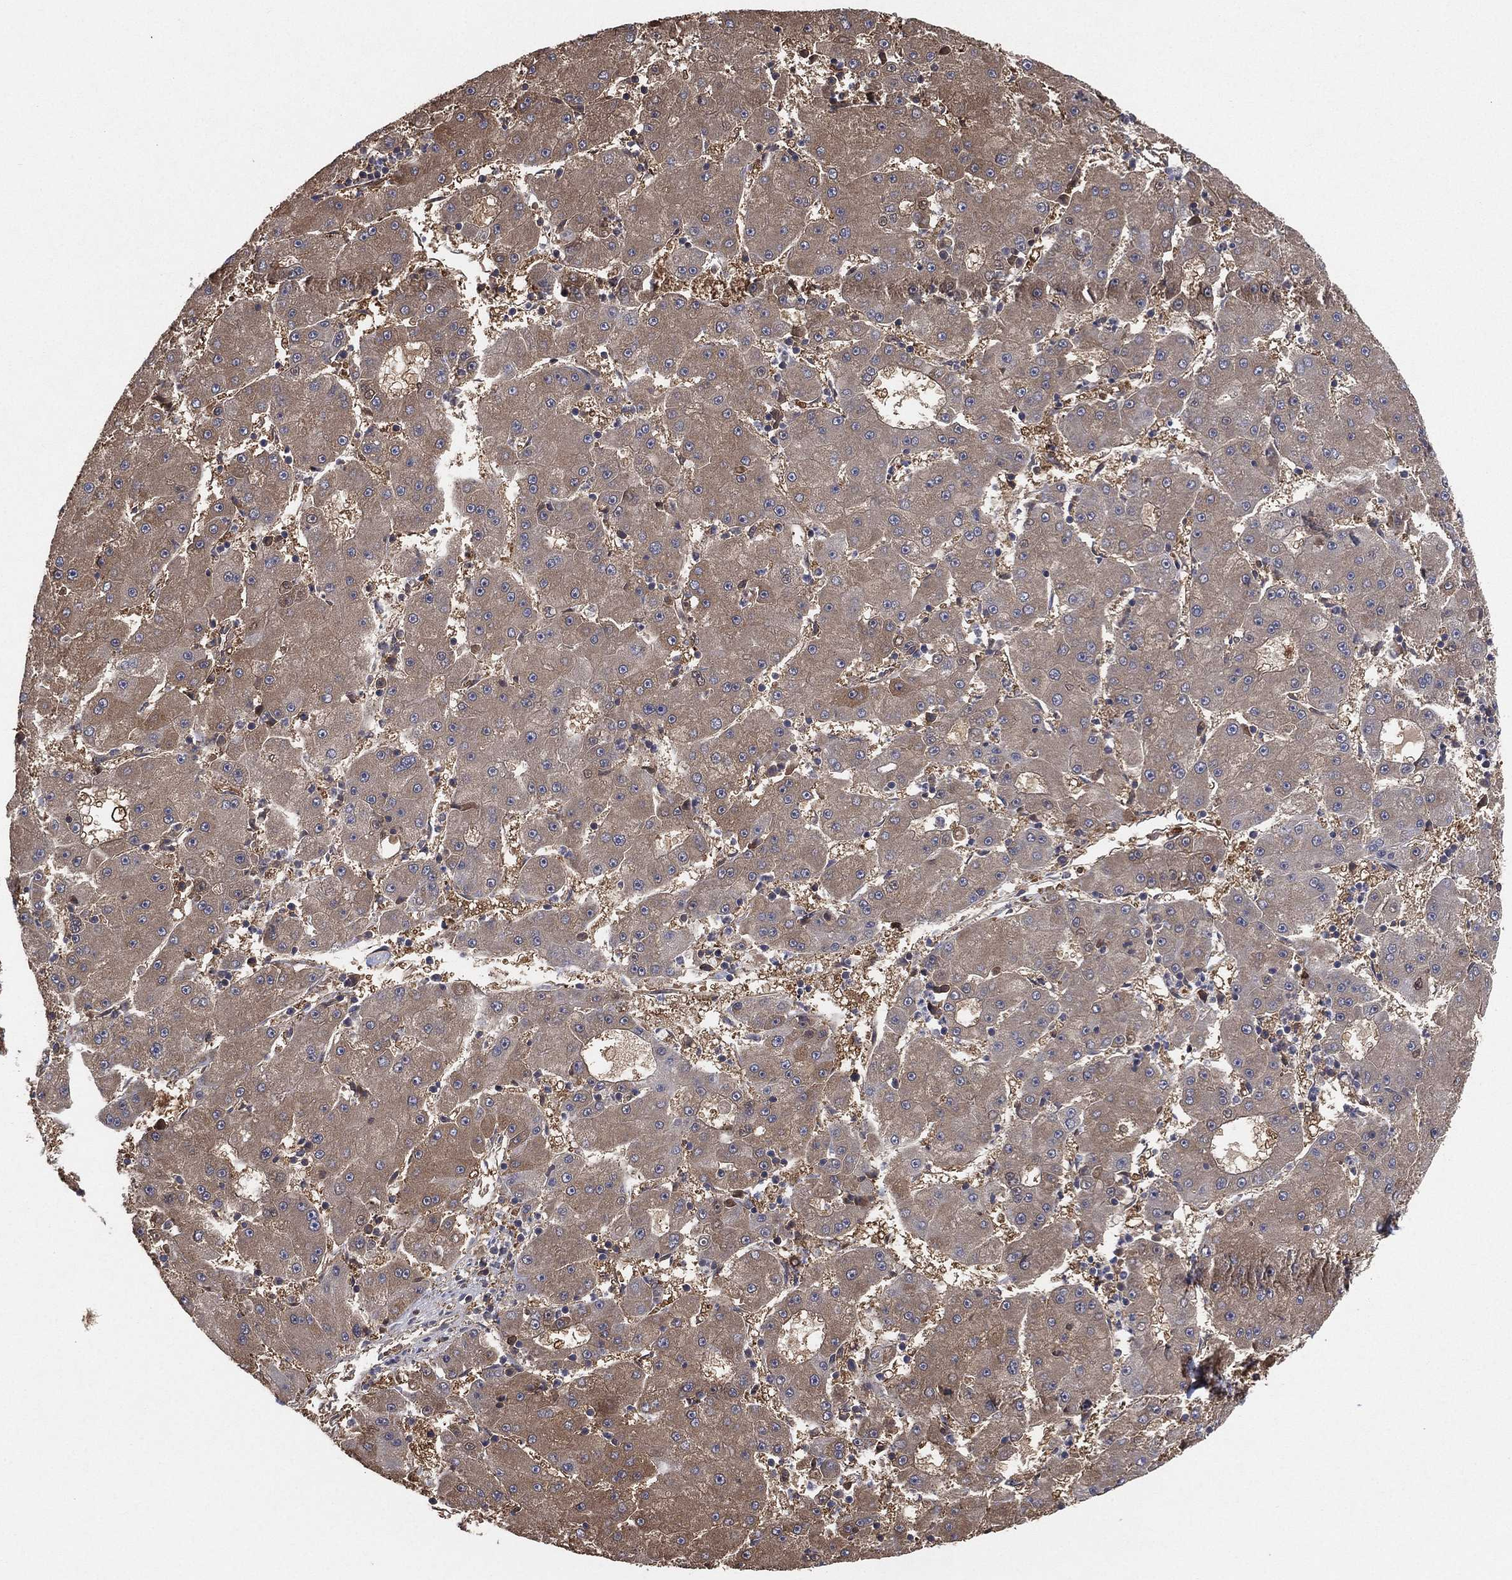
{"staining": {"intensity": "moderate", "quantity": "25%-75%", "location": "cytoplasmic/membranous"}, "tissue": "liver cancer", "cell_type": "Tumor cells", "image_type": "cancer", "snomed": [{"axis": "morphology", "description": "Carcinoma, Hepatocellular, NOS"}, {"axis": "topography", "description": "Liver"}], "caption": "Protein positivity by immunohistochemistry (IHC) exhibits moderate cytoplasmic/membranous expression in about 25%-75% of tumor cells in hepatocellular carcinoma (liver).", "gene": "PSMG4", "patient": {"sex": "male", "age": 73}}